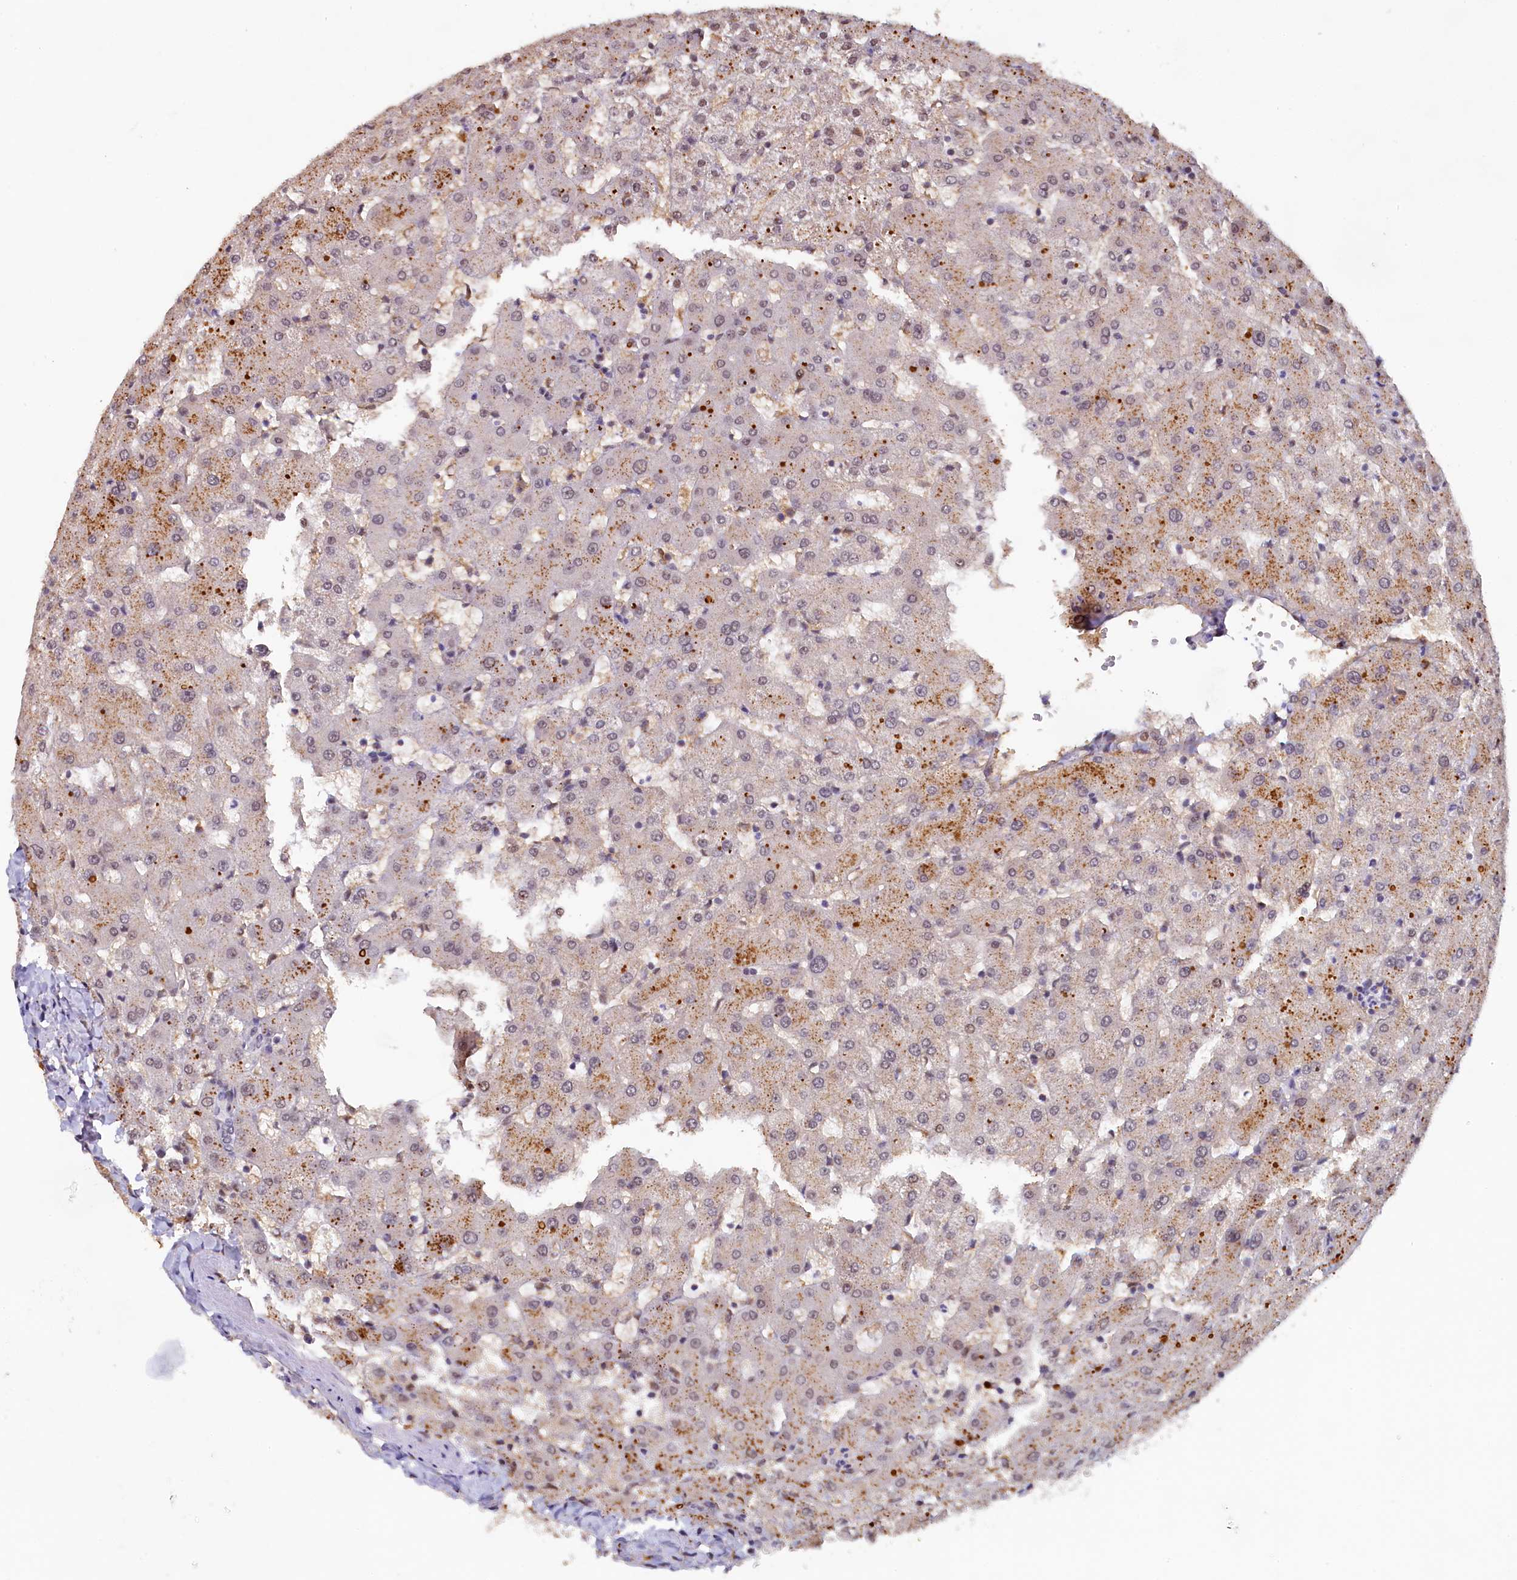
{"staining": {"intensity": "negative", "quantity": "none", "location": "none"}, "tissue": "liver", "cell_type": "Cholangiocytes", "image_type": "normal", "snomed": [{"axis": "morphology", "description": "Normal tissue, NOS"}, {"axis": "topography", "description": "Liver"}], "caption": "Immunohistochemistry of benign liver shows no positivity in cholangiocytes.", "gene": "INTS14", "patient": {"sex": "female", "age": 63}}